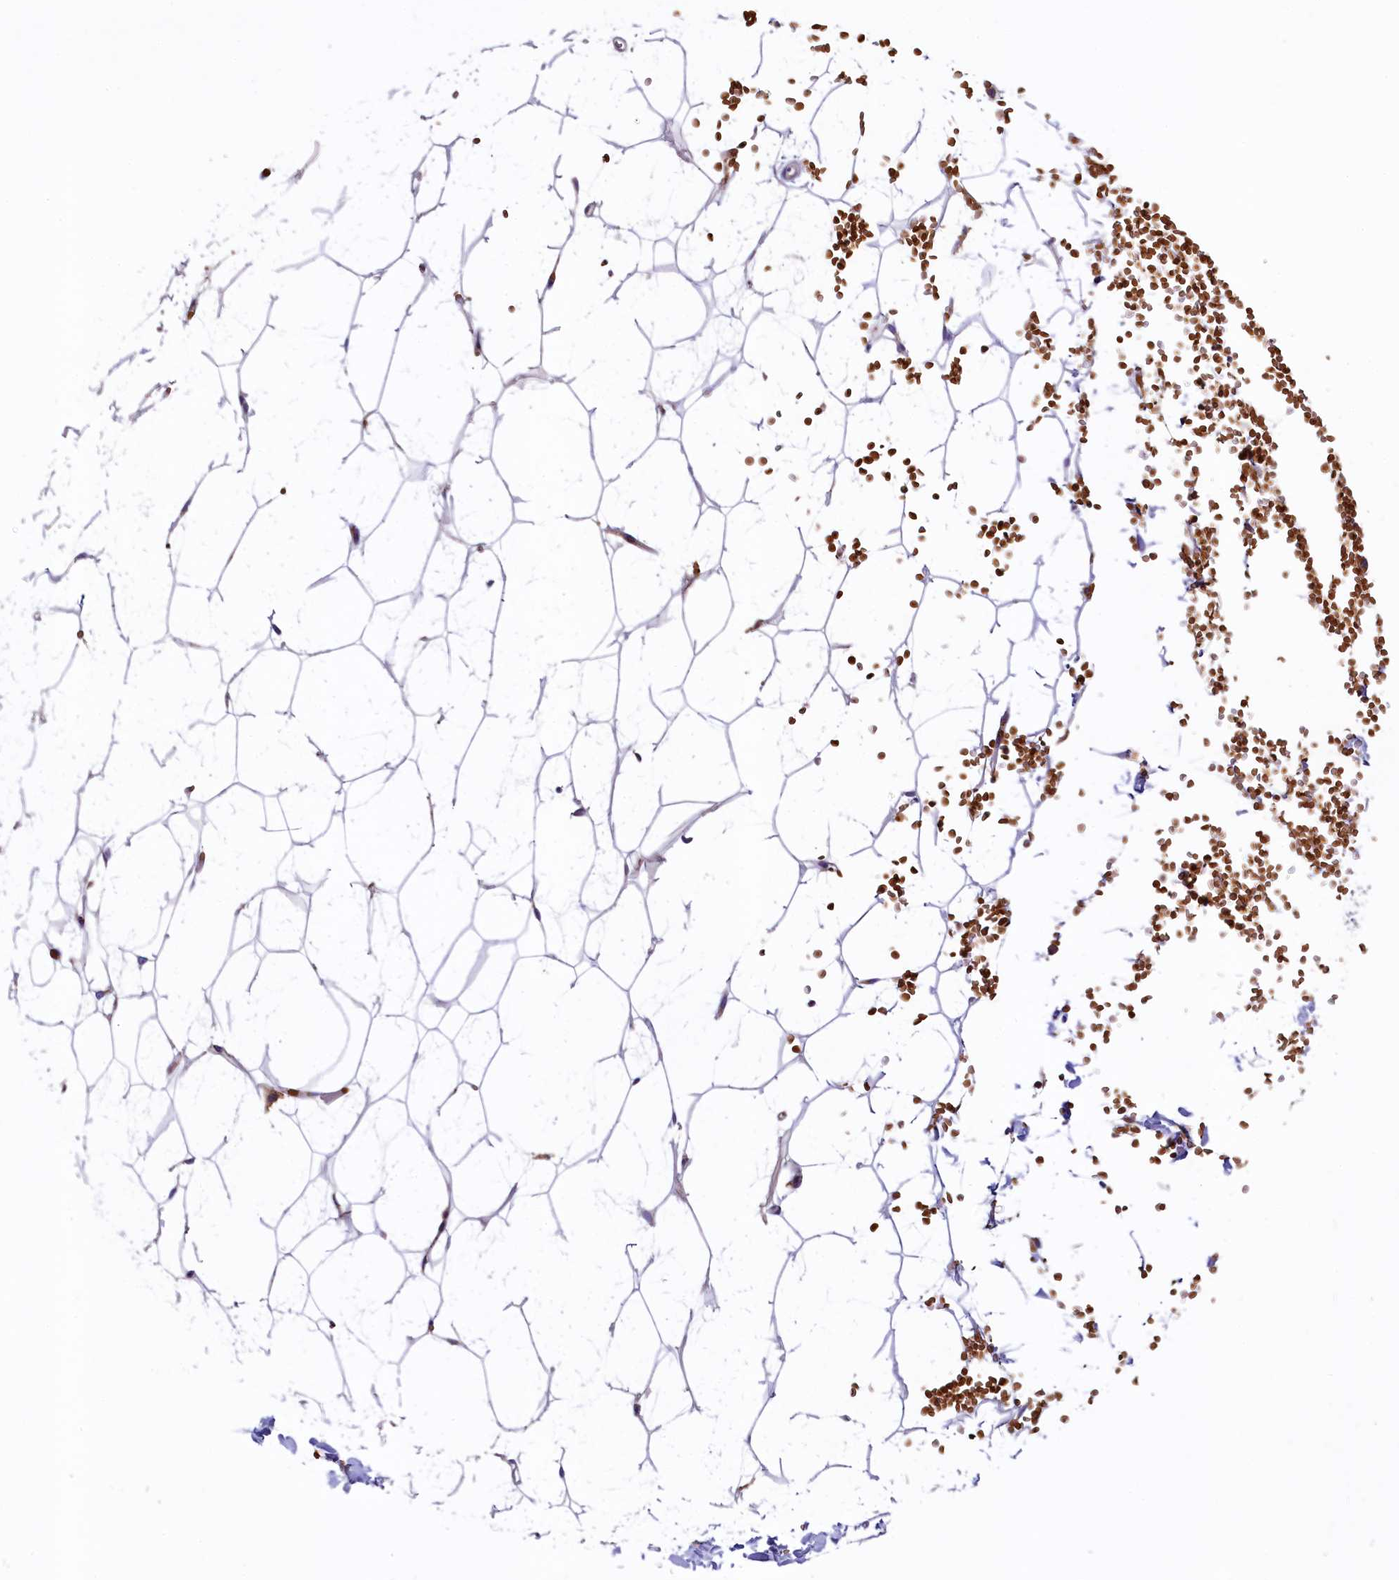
{"staining": {"intensity": "negative", "quantity": "none", "location": "none"}, "tissue": "adipose tissue", "cell_type": "Adipocytes", "image_type": "normal", "snomed": [{"axis": "morphology", "description": "Normal tissue, NOS"}, {"axis": "topography", "description": "Breast"}], "caption": "This is an IHC micrograph of unremarkable adipose tissue. There is no expression in adipocytes.", "gene": "HPS6", "patient": {"sex": "female", "age": 23}}